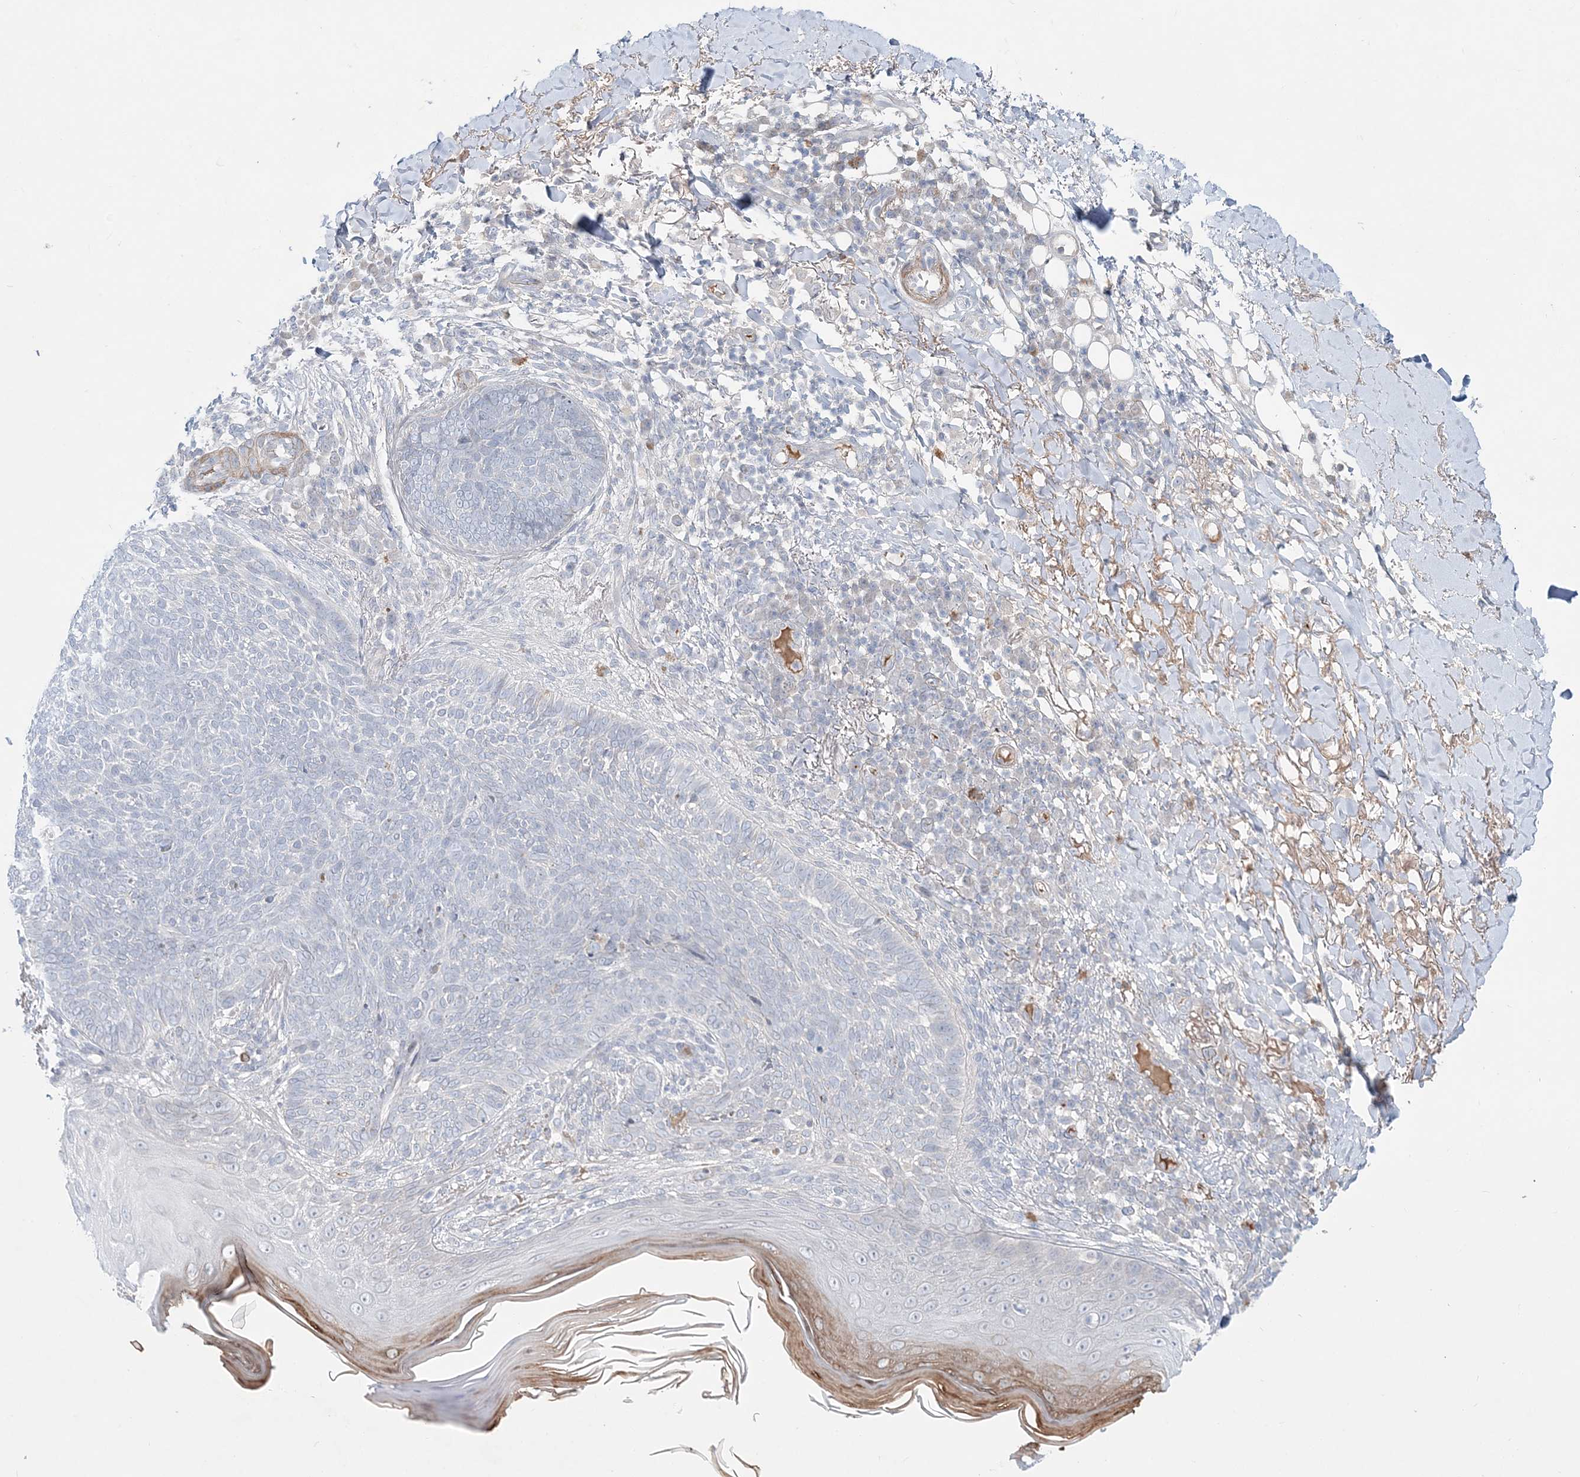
{"staining": {"intensity": "negative", "quantity": "none", "location": "none"}, "tissue": "skin cancer", "cell_type": "Tumor cells", "image_type": "cancer", "snomed": [{"axis": "morphology", "description": "Basal cell carcinoma"}, {"axis": "topography", "description": "Skin"}], "caption": "Tumor cells show no significant protein expression in skin basal cell carcinoma.", "gene": "DNAH5", "patient": {"sex": "male", "age": 85}}